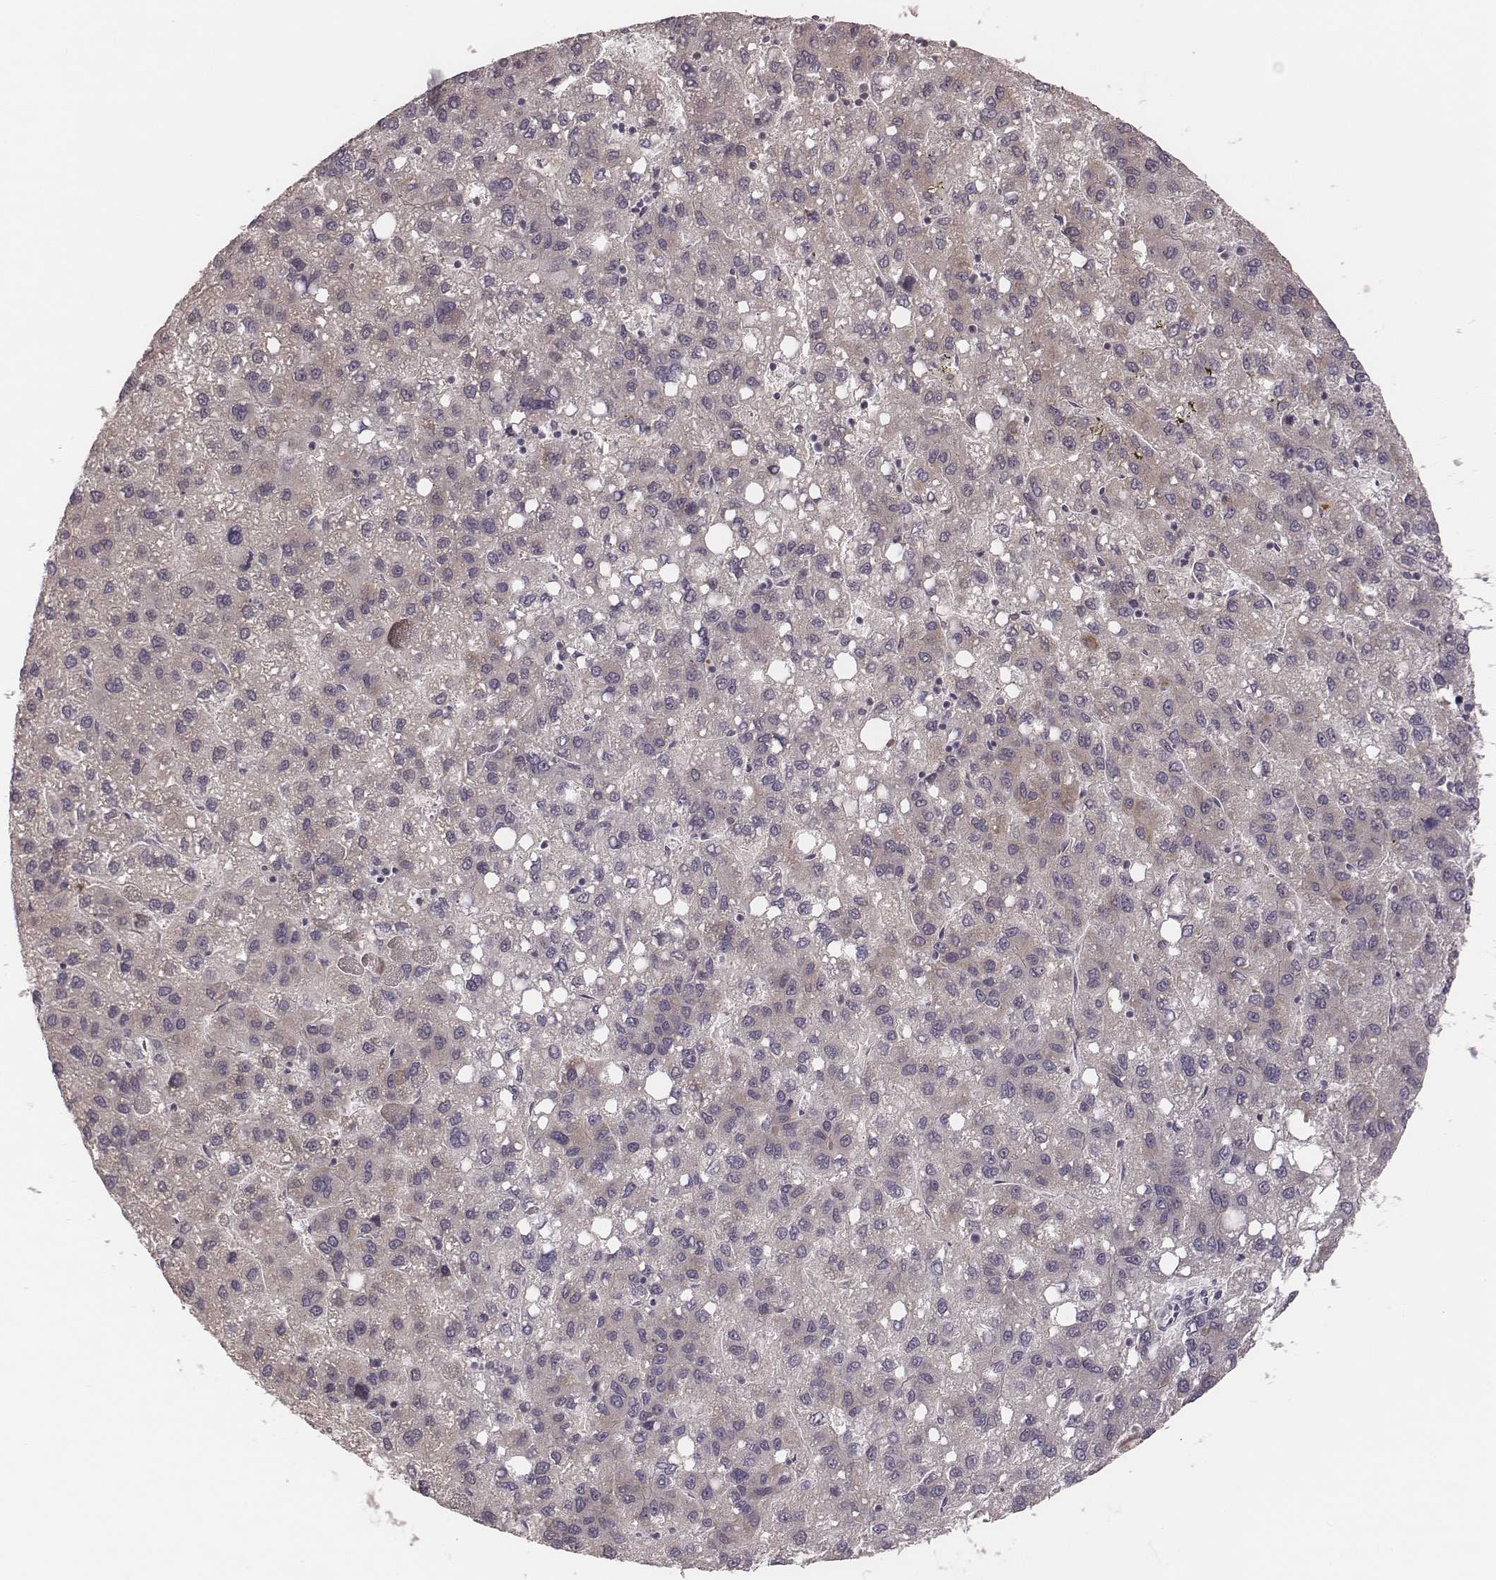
{"staining": {"intensity": "weak", "quantity": "25%-75%", "location": "cytoplasmic/membranous"}, "tissue": "liver cancer", "cell_type": "Tumor cells", "image_type": "cancer", "snomed": [{"axis": "morphology", "description": "Carcinoma, Hepatocellular, NOS"}, {"axis": "topography", "description": "Liver"}], "caption": "Brown immunohistochemical staining in liver hepatocellular carcinoma shows weak cytoplasmic/membranous positivity in about 25%-75% of tumor cells.", "gene": "P2RX5", "patient": {"sex": "female", "age": 82}}